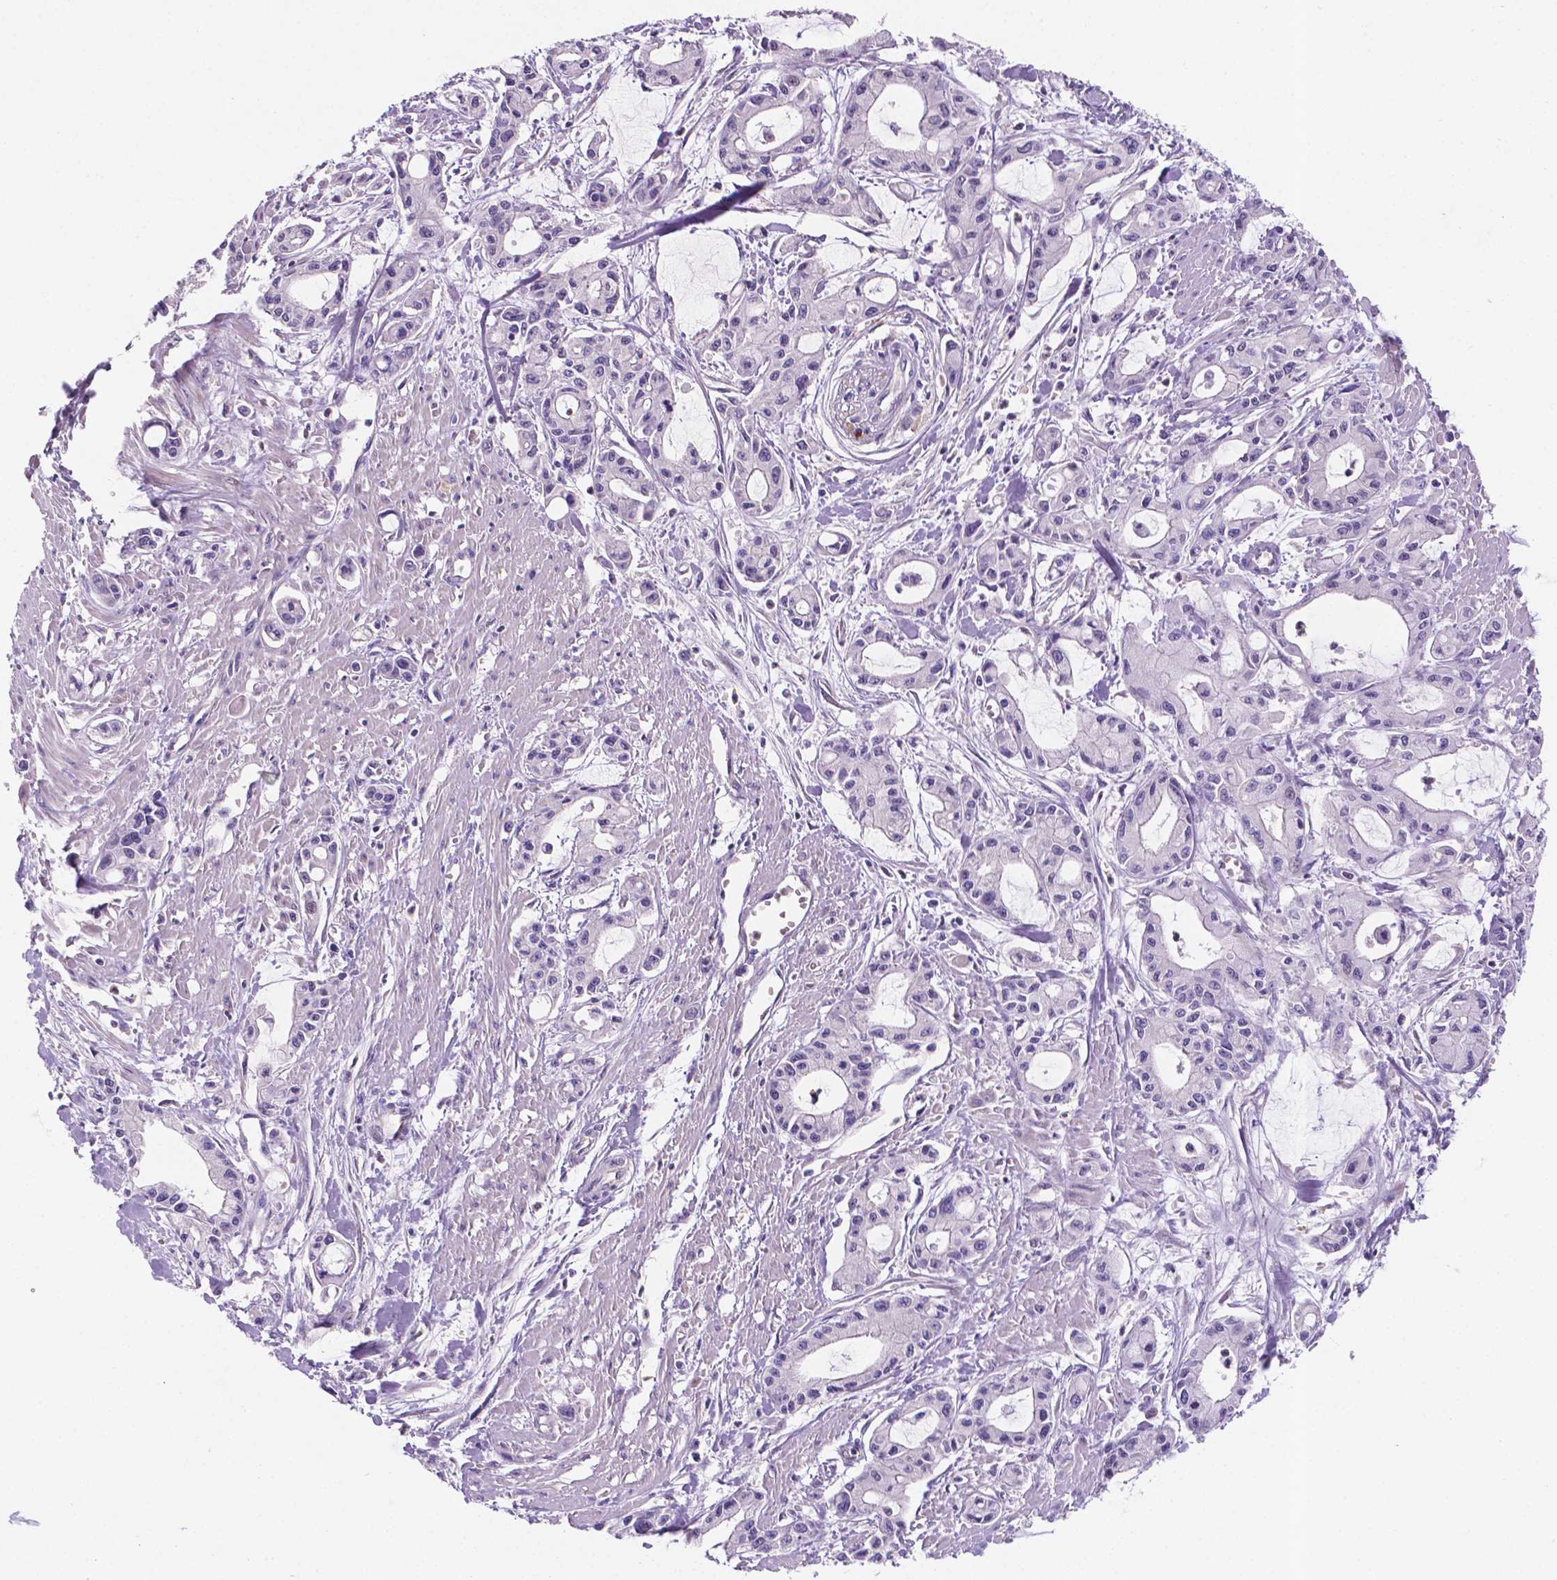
{"staining": {"intensity": "negative", "quantity": "none", "location": "none"}, "tissue": "pancreatic cancer", "cell_type": "Tumor cells", "image_type": "cancer", "snomed": [{"axis": "morphology", "description": "Adenocarcinoma, NOS"}, {"axis": "topography", "description": "Pancreas"}], "caption": "IHC photomicrograph of neoplastic tissue: human pancreatic cancer (adenocarcinoma) stained with DAB demonstrates no significant protein expression in tumor cells.", "gene": "TM4SF20", "patient": {"sex": "male", "age": 48}}